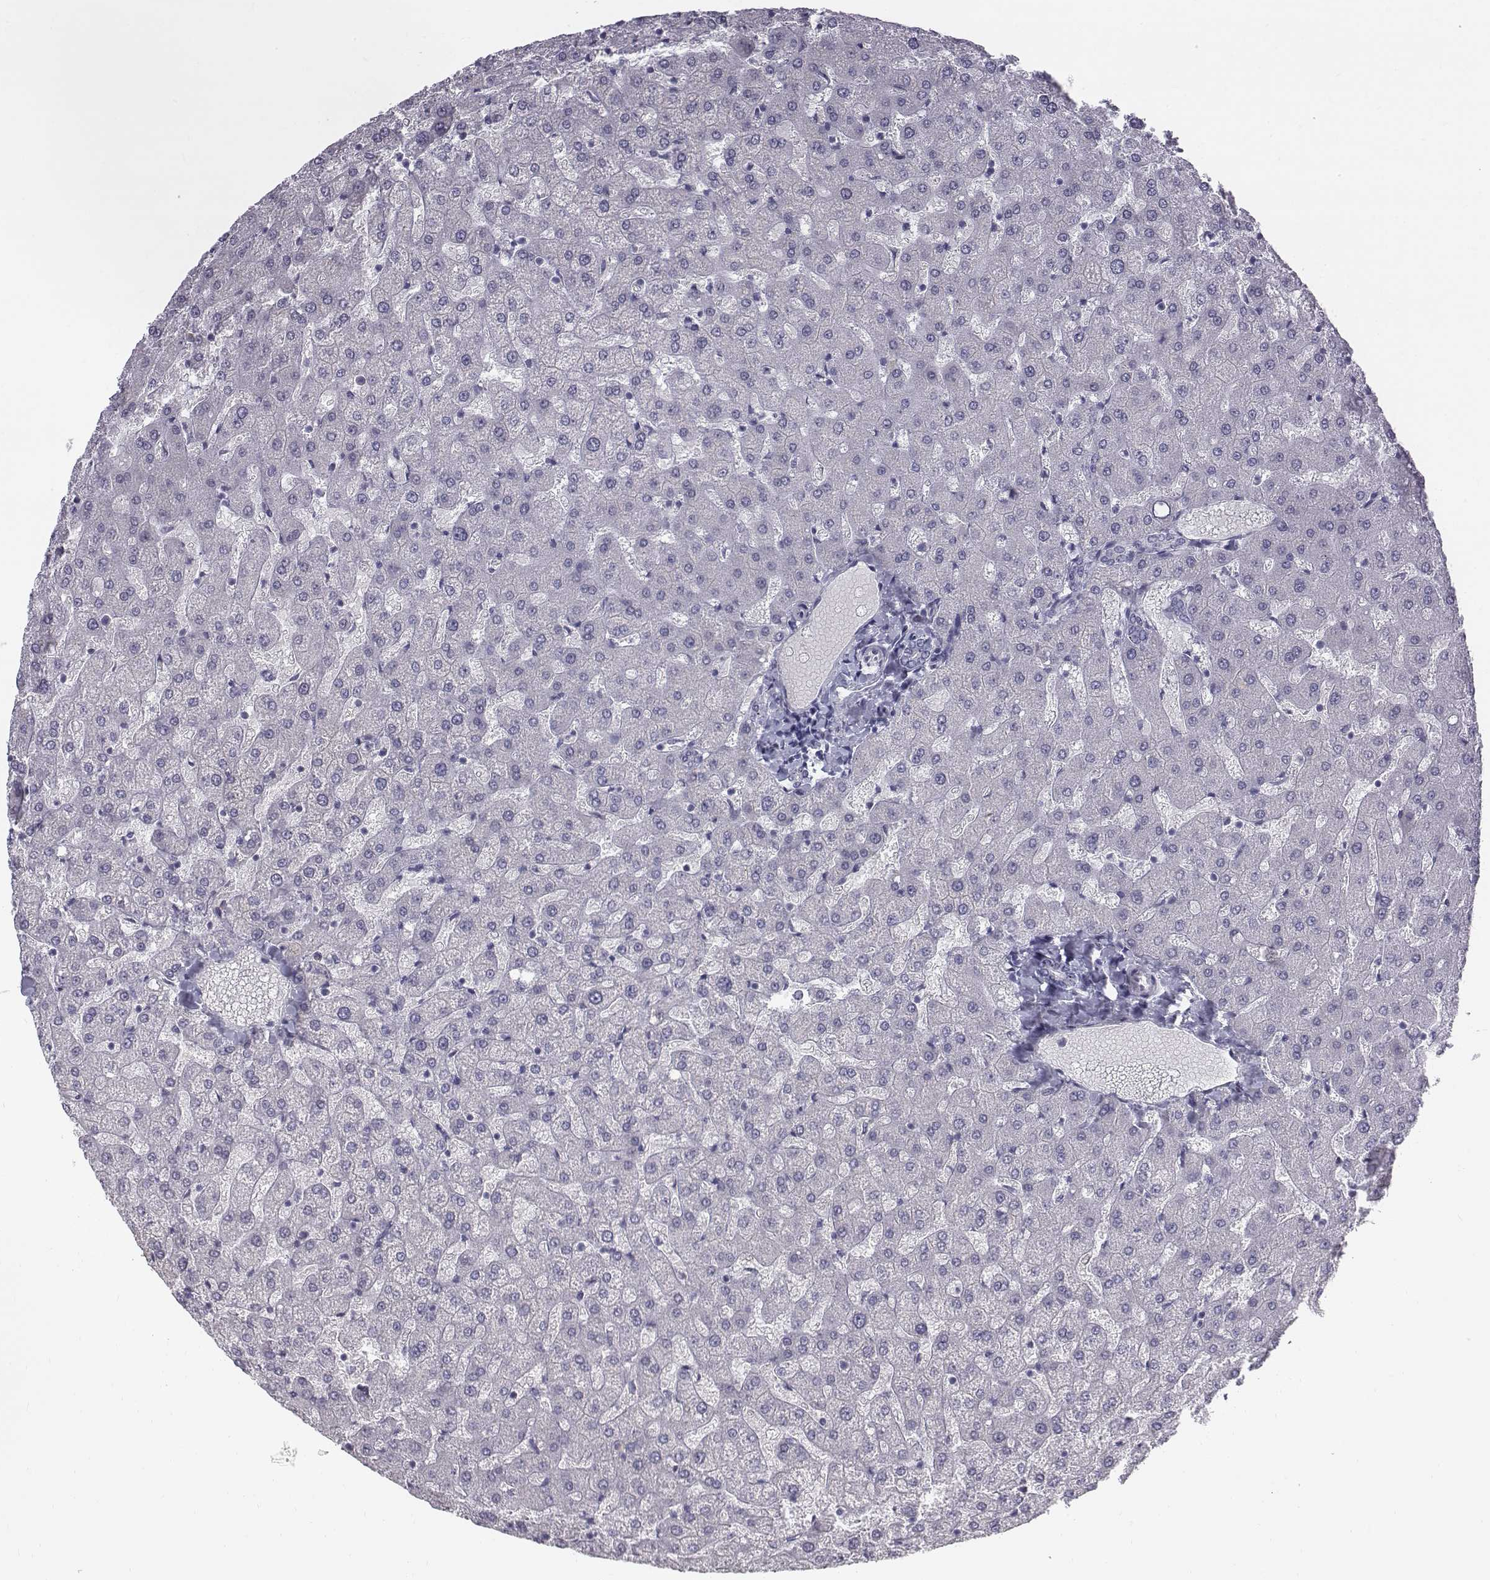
{"staining": {"intensity": "negative", "quantity": "none", "location": "none"}, "tissue": "liver", "cell_type": "Cholangiocytes", "image_type": "normal", "snomed": [{"axis": "morphology", "description": "Normal tissue, NOS"}, {"axis": "topography", "description": "Liver"}], "caption": "Immunohistochemistry (IHC) micrograph of benign liver: human liver stained with DAB (3,3'-diaminobenzidine) demonstrates no significant protein staining in cholangiocytes. (Brightfield microscopy of DAB immunohistochemistry at high magnification).", "gene": "C6orf58", "patient": {"sex": "female", "age": 50}}